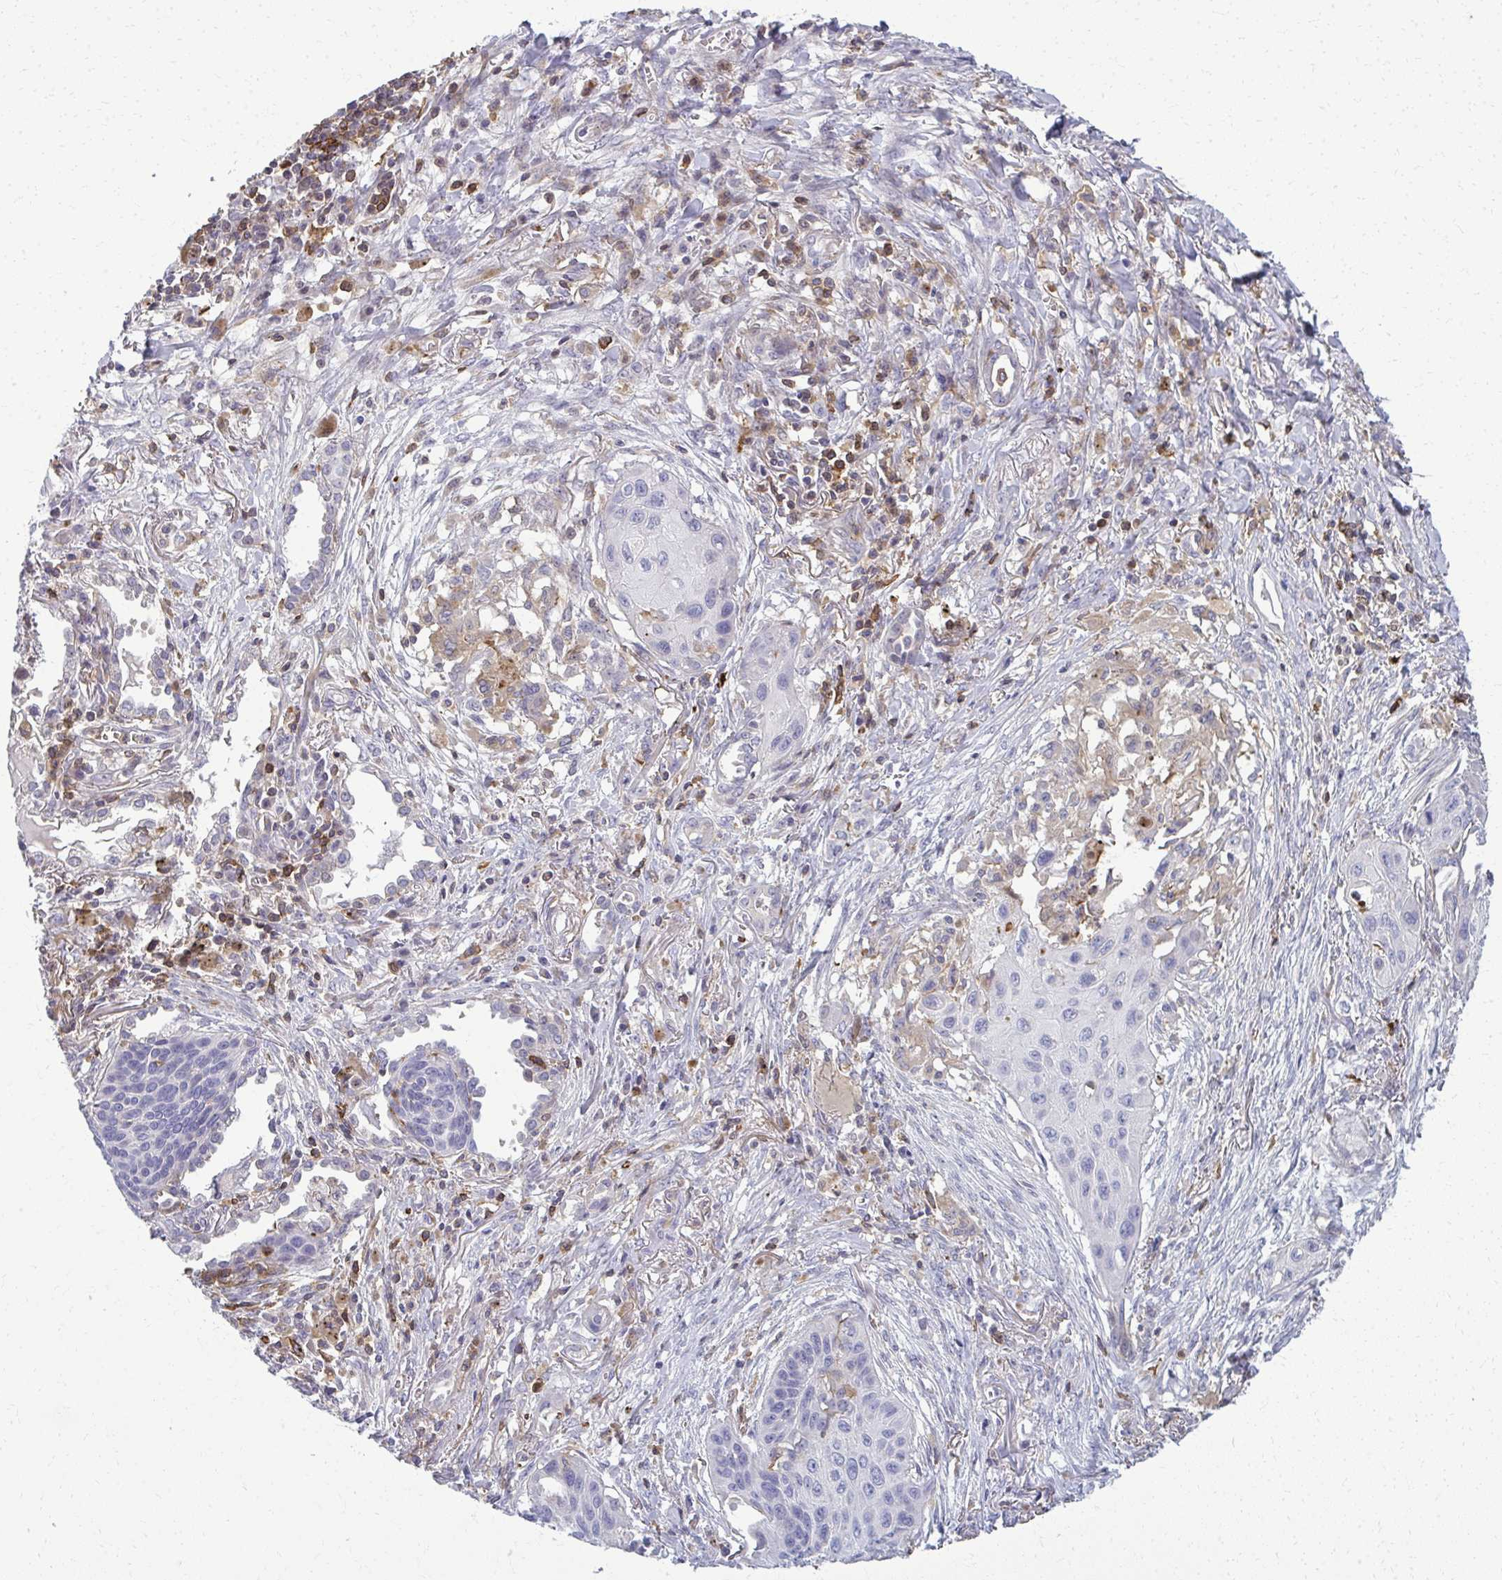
{"staining": {"intensity": "negative", "quantity": "none", "location": "none"}, "tissue": "lung cancer", "cell_type": "Tumor cells", "image_type": "cancer", "snomed": [{"axis": "morphology", "description": "Squamous cell carcinoma, NOS"}, {"axis": "topography", "description": "Lung"}], "caption": "This is a image of IHC staining of lung squamous cell carcinoma, which shows no positivity in tumor cells. Nuclei are stained in blue.", "gene": "AP5M1", "patient": {"sex": "male", "age": 71}}